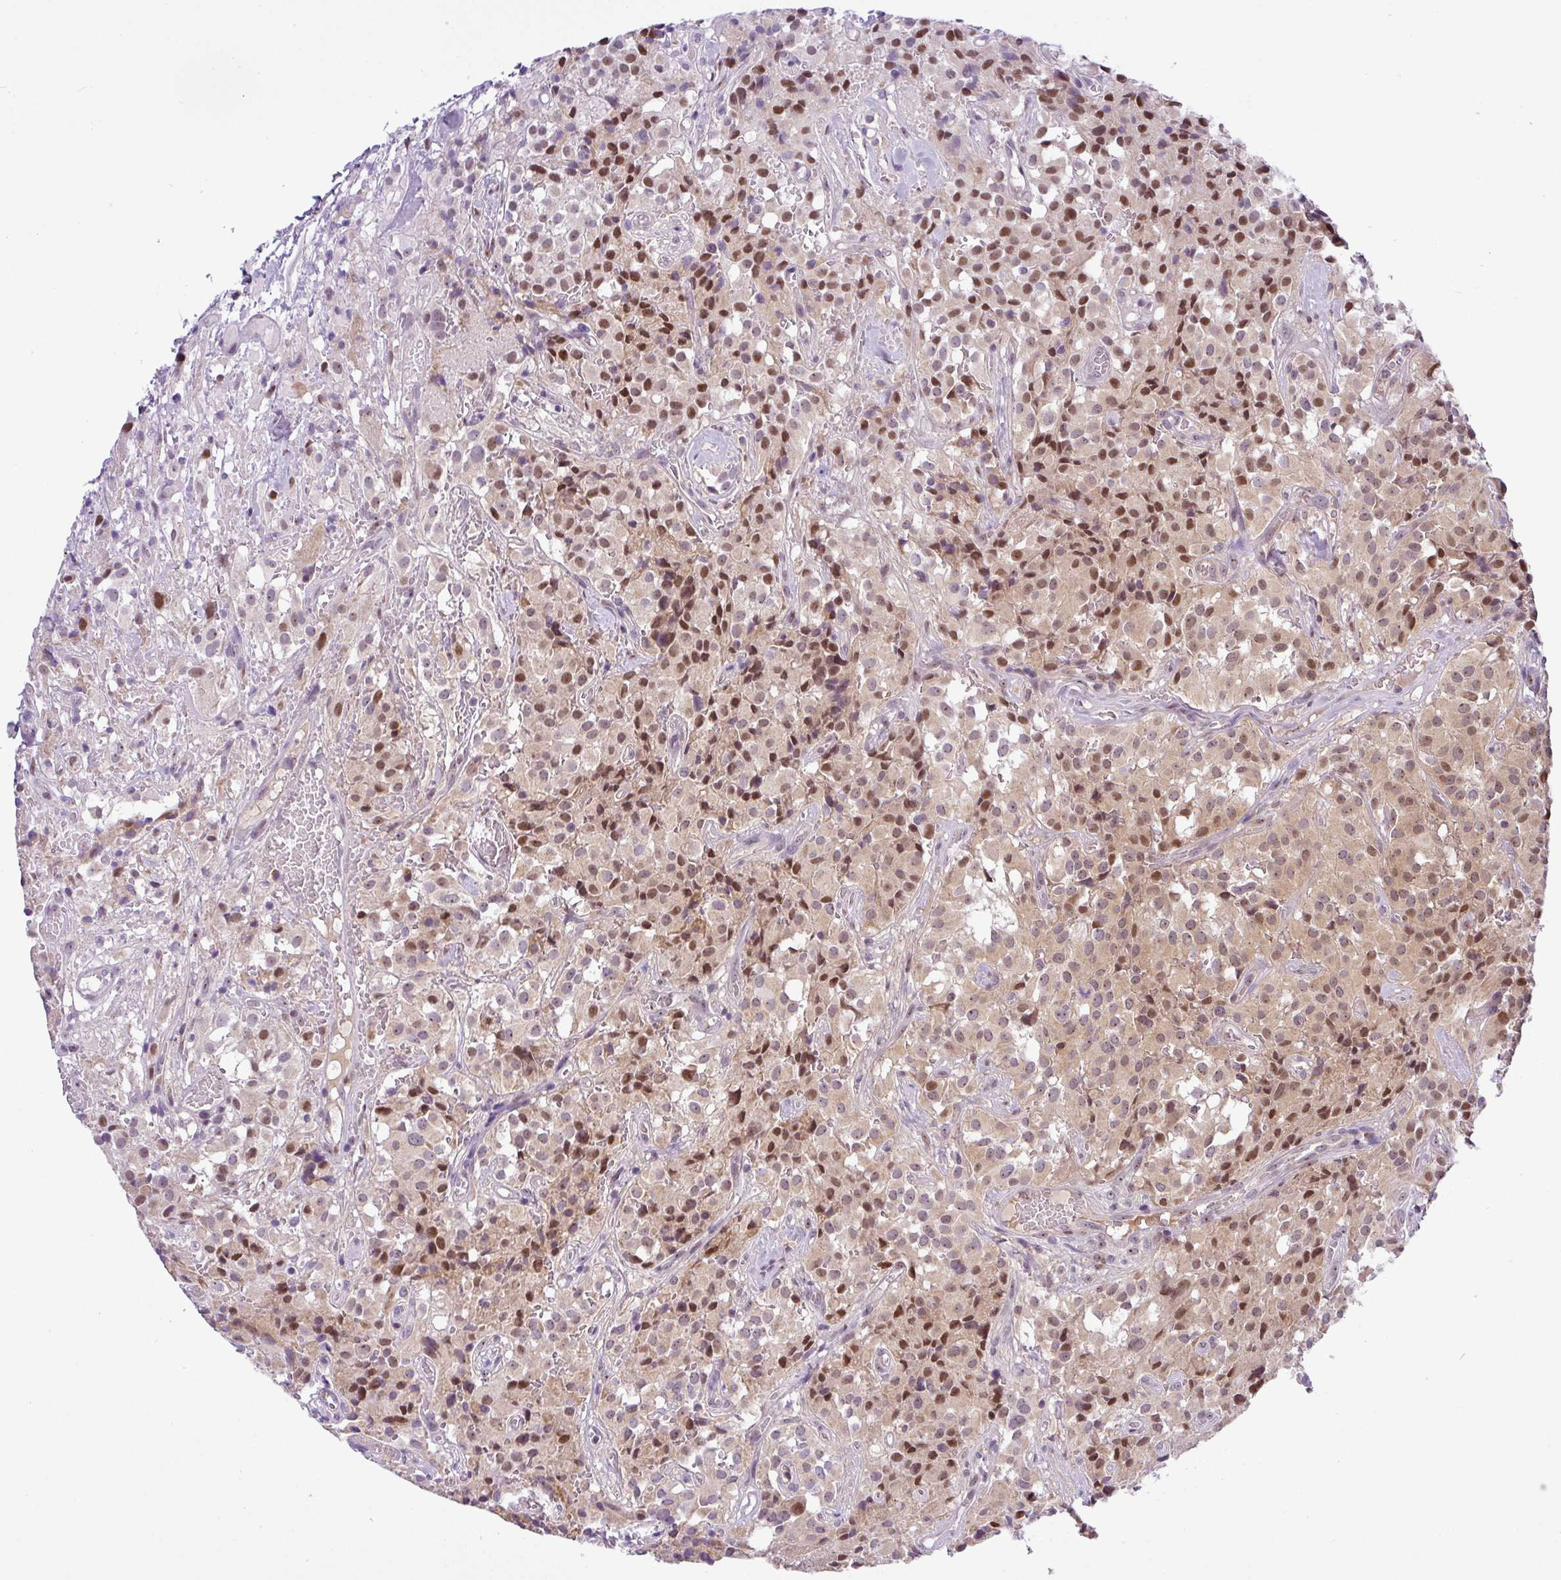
{"staining": {"intensity": "moderate", "quantity": ">75%", "location": "nuclear"}, "tissue": "glioma", "cell_type": "Tumor cells", "image_type": "cancer", "snomed": [{"axis": "morphology", "description": "Glioma, malignant, Low grade"}, {"axis": "topography", "description": "Brain"}], "caption": "DAB immunohistochemical staining of glioma shows moderate nuclear protein positivity in about >75% of tumor cells.", "gene": "NDUFB2", "patient": {"sex": "male", "age": 42}}